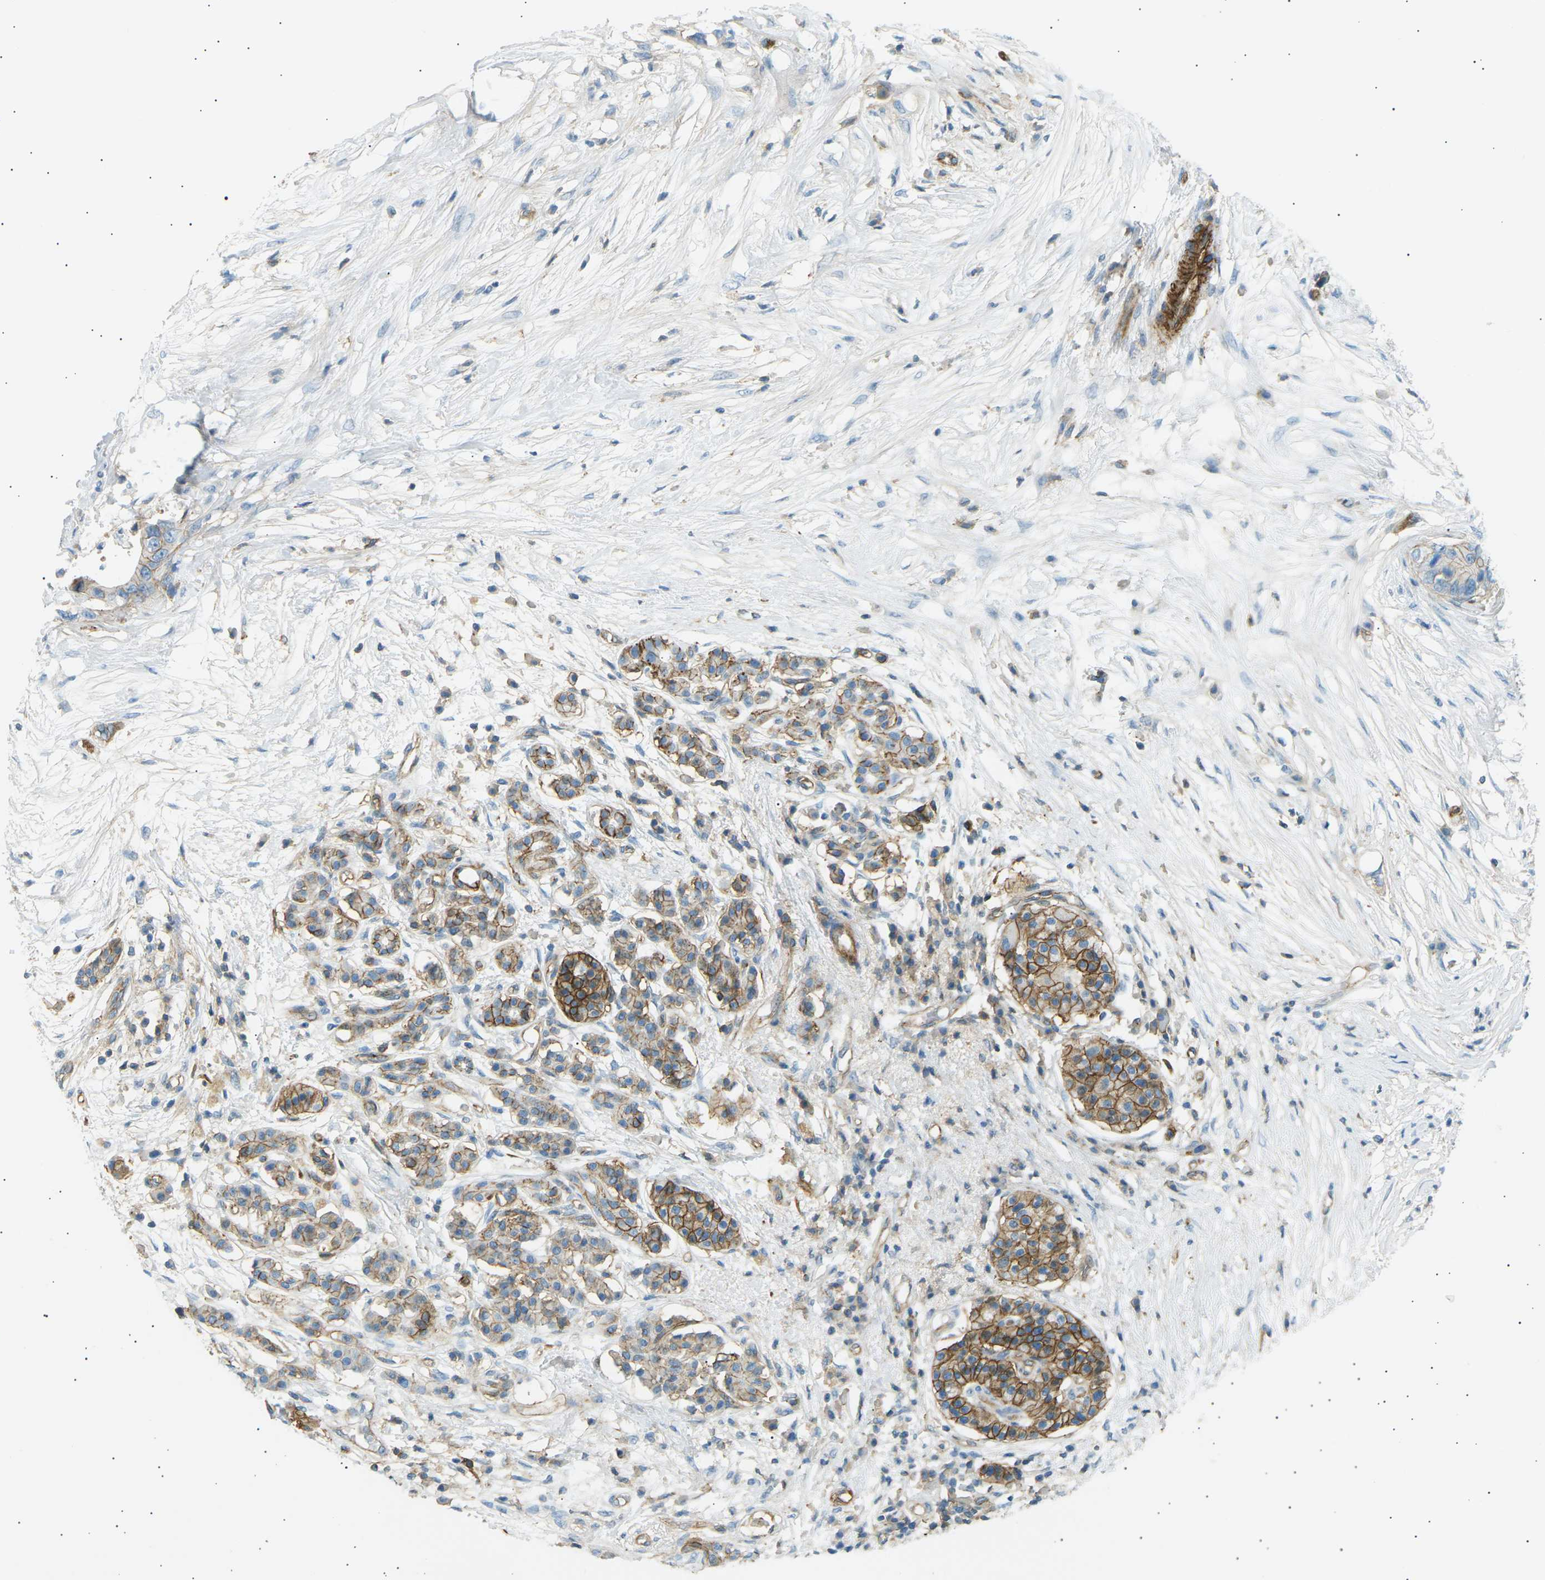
{"staining": {"intensity": "strong", "quantity": ">75%", "location": "cytoplasmic/membranous"}, "tissue": "pancreatic cancer", "cell_type": "Tumor cells", "image_type": "cancer", "snomed": [{"axis": "morphology", "description": "Adenocarcinoma, NOS"}, {"axis": "topography", "description": "Pancreas"}], "caption": "Human pancreatic cancer (adenocarcinoma) stained with a protein marker exhibits strong staining in tumor cells.", "gene": "ATP2B4", "patient": {"sex": "male", "age": 77}}